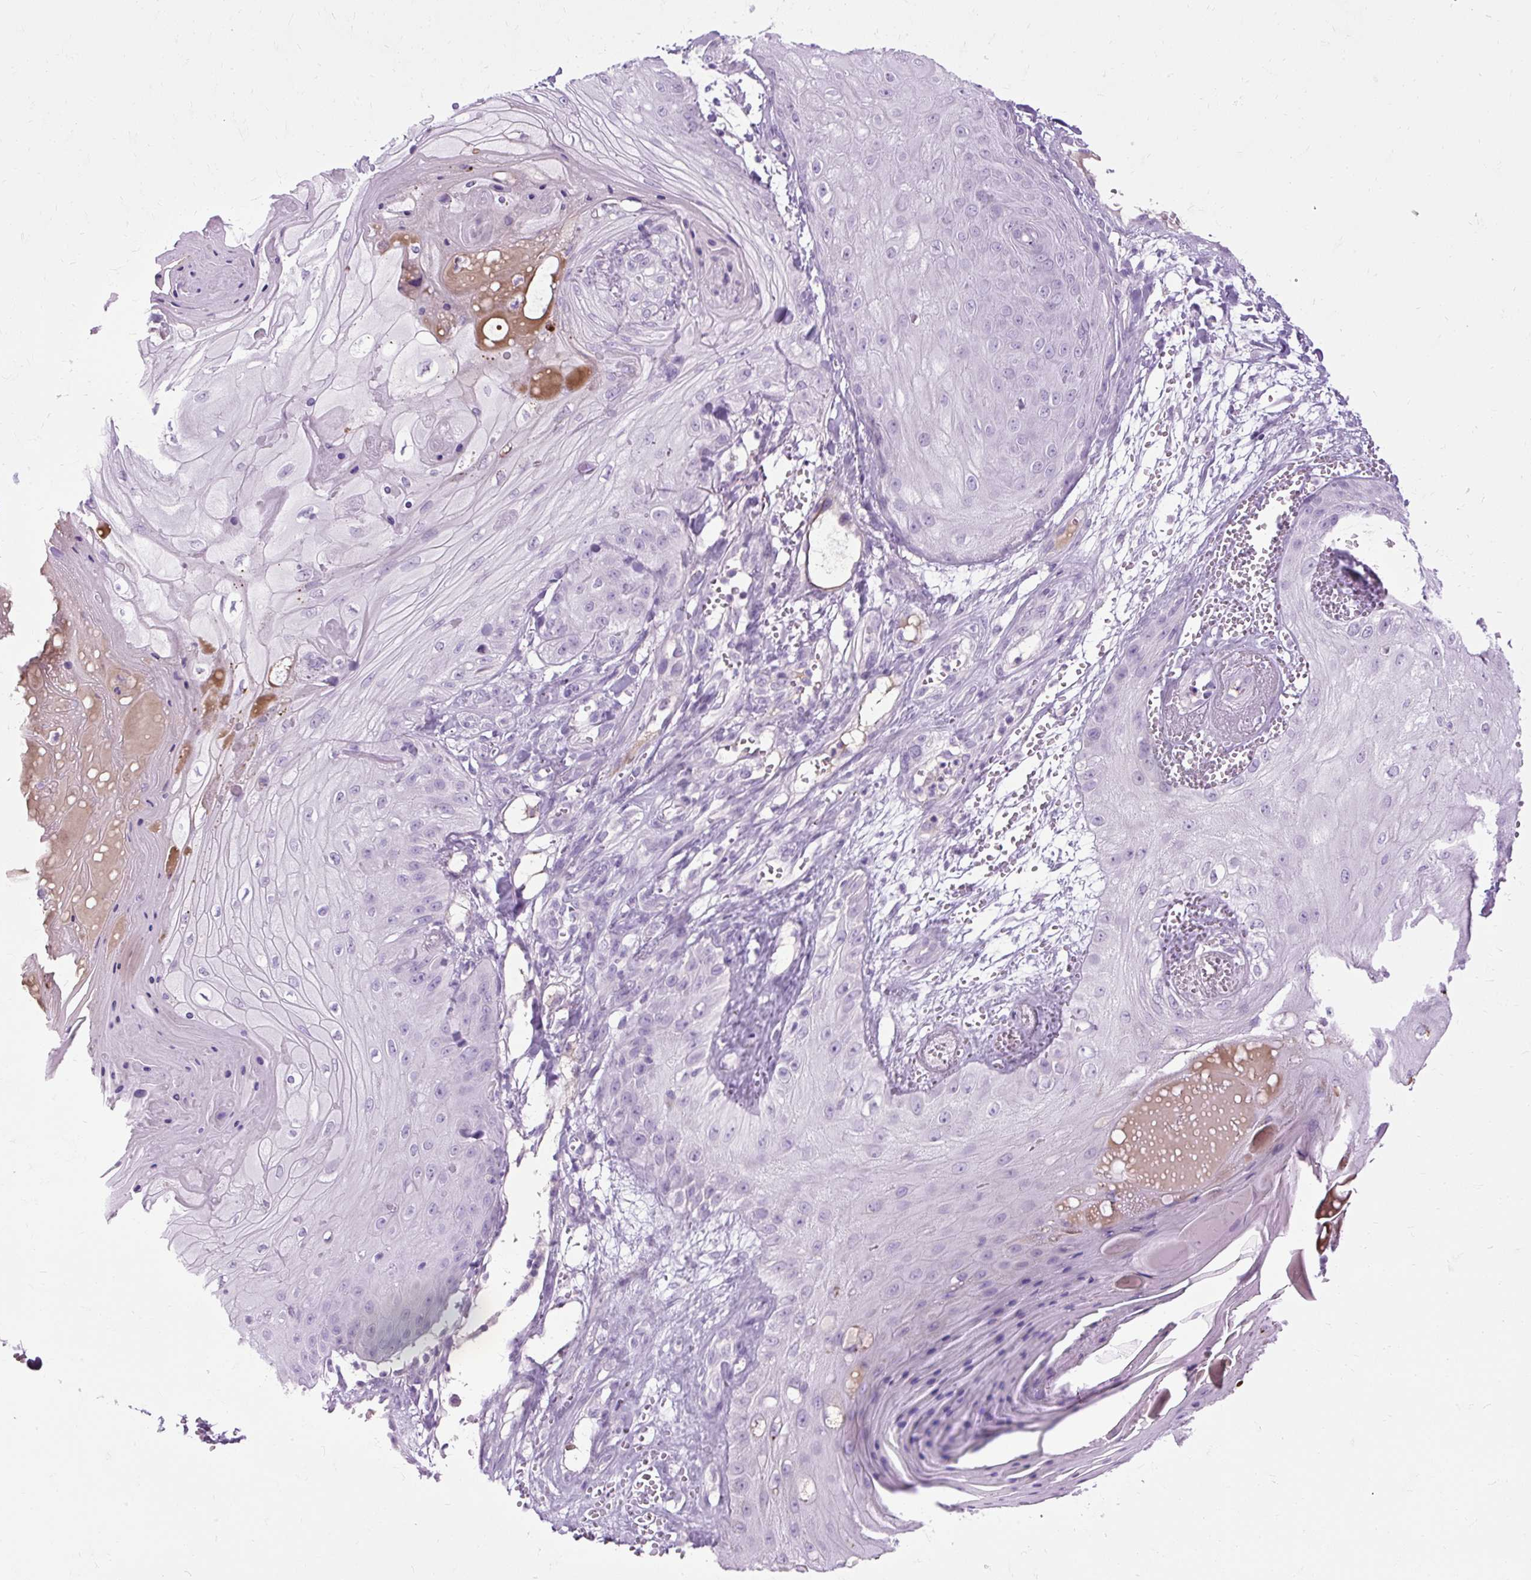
{"staining": {"intensity": "negative", "quantity": "none", "location": "none"}, "tissue": "skin cancer", "cell_type": "Tumor cells", "image_type": "cancer", "snomed": [{"axis": "morphology", "description": "Squamous cell carcinoma, NOS"}, {"axis": "topography", "description": "Skin"}], "caption": "Immunohistochemistry micrograph of squamous cell carcinoma (skin) stained for a protein (brown), which displays no expression in tumor cells.", "gene": "ARRDC2", "patient": {"sex": "male", "age": 74}}